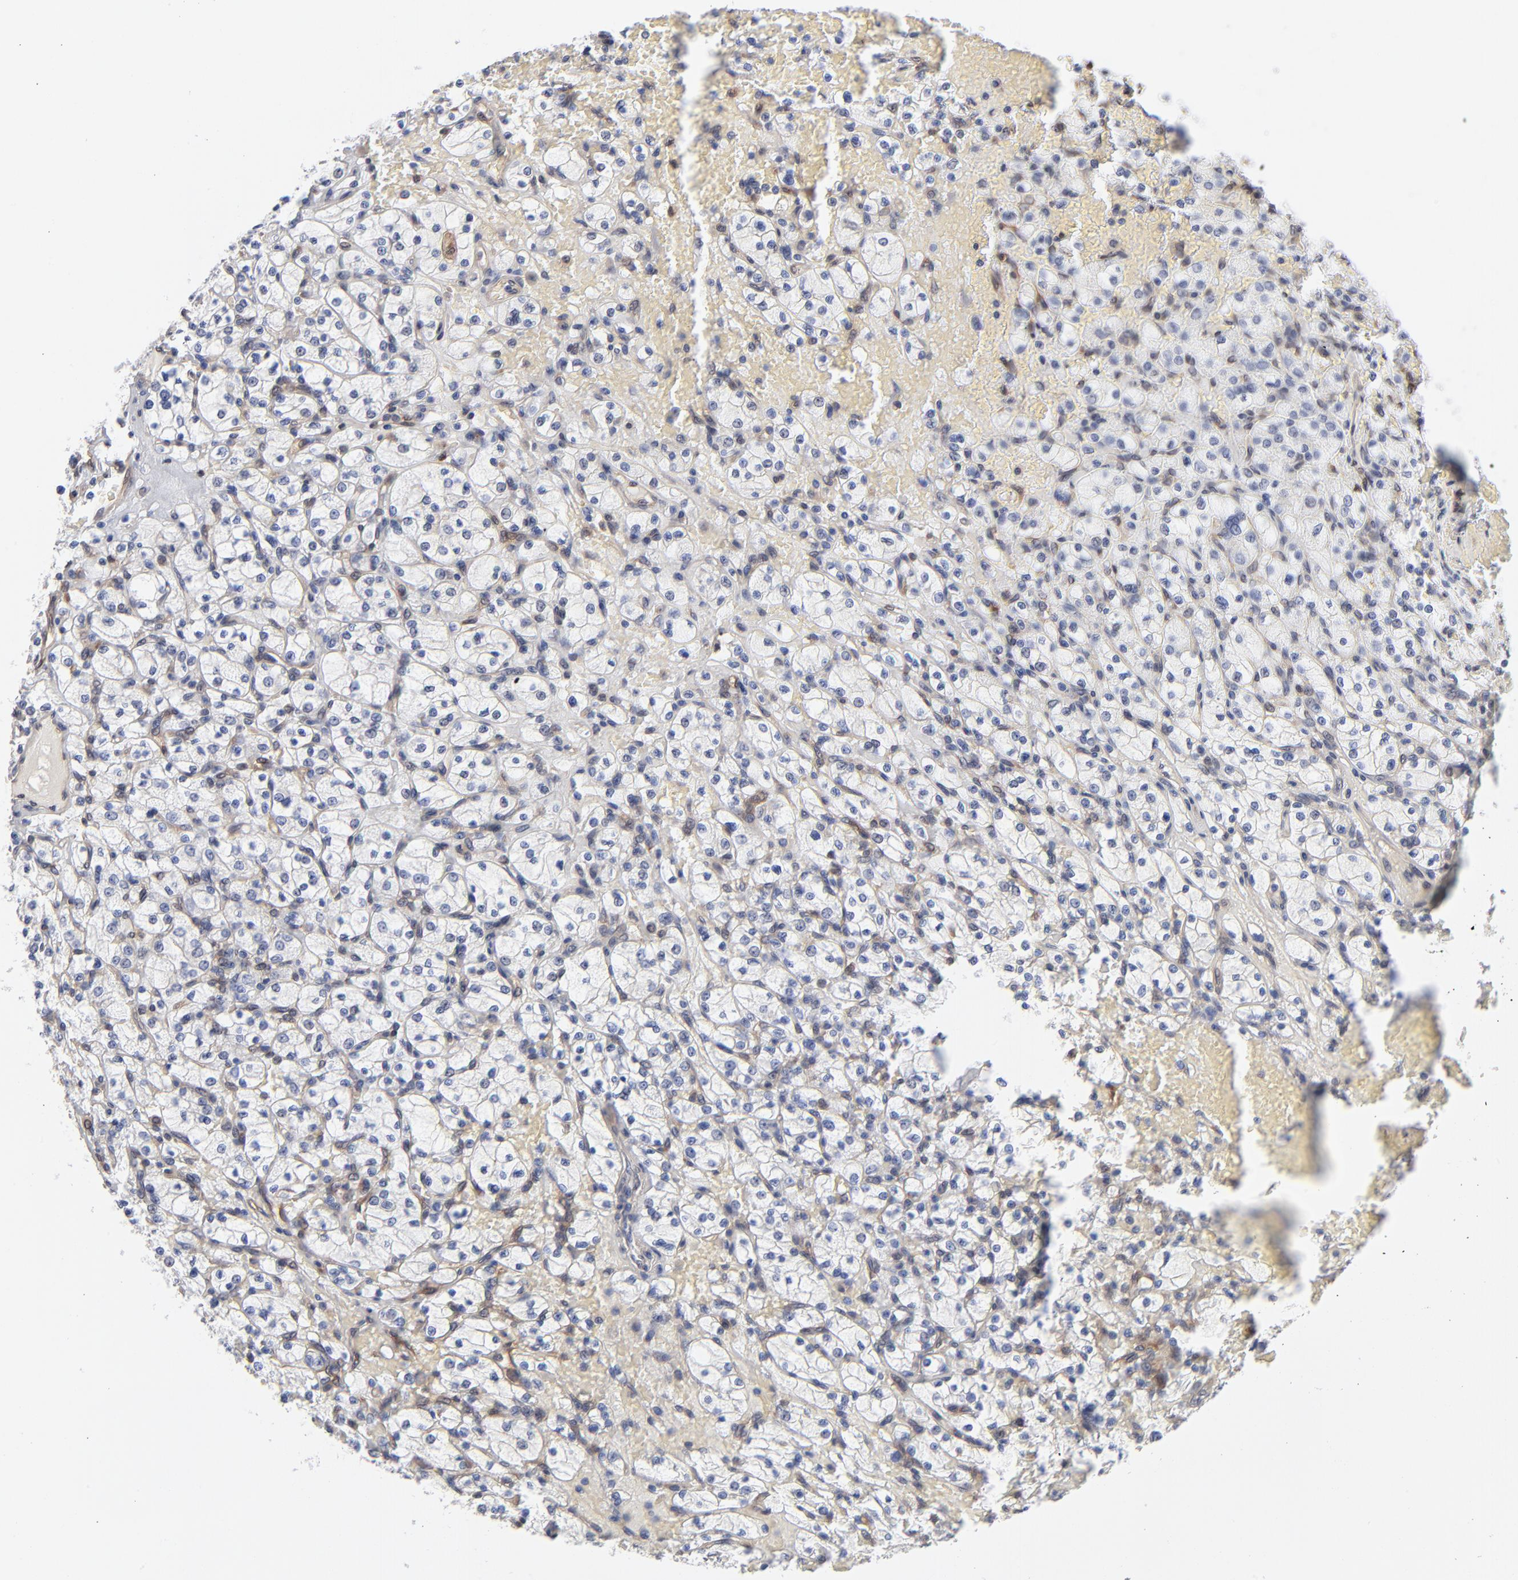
{"staining": {"intensity": "negative", "quantity": "none", "location": "none"}, "tissue": "renal cancer", "cell_type": "Tumor cells", "image_type": "cancer", "snomed": [{"axis": "morphology", "description": "Adenocarcinoma, NOS"}, {"axis": "topography", "description": "Kidney"}], "caption": "Immunohistochemistry image of neoplastic tissue: adenocarcinoma (renal) stained with DAB (3,3'-diaminobenzidine) exhibits no significant protein expression in tumor cells.", "gene": "ARRB1", "patient": {"sex": "female", "age": 83}}